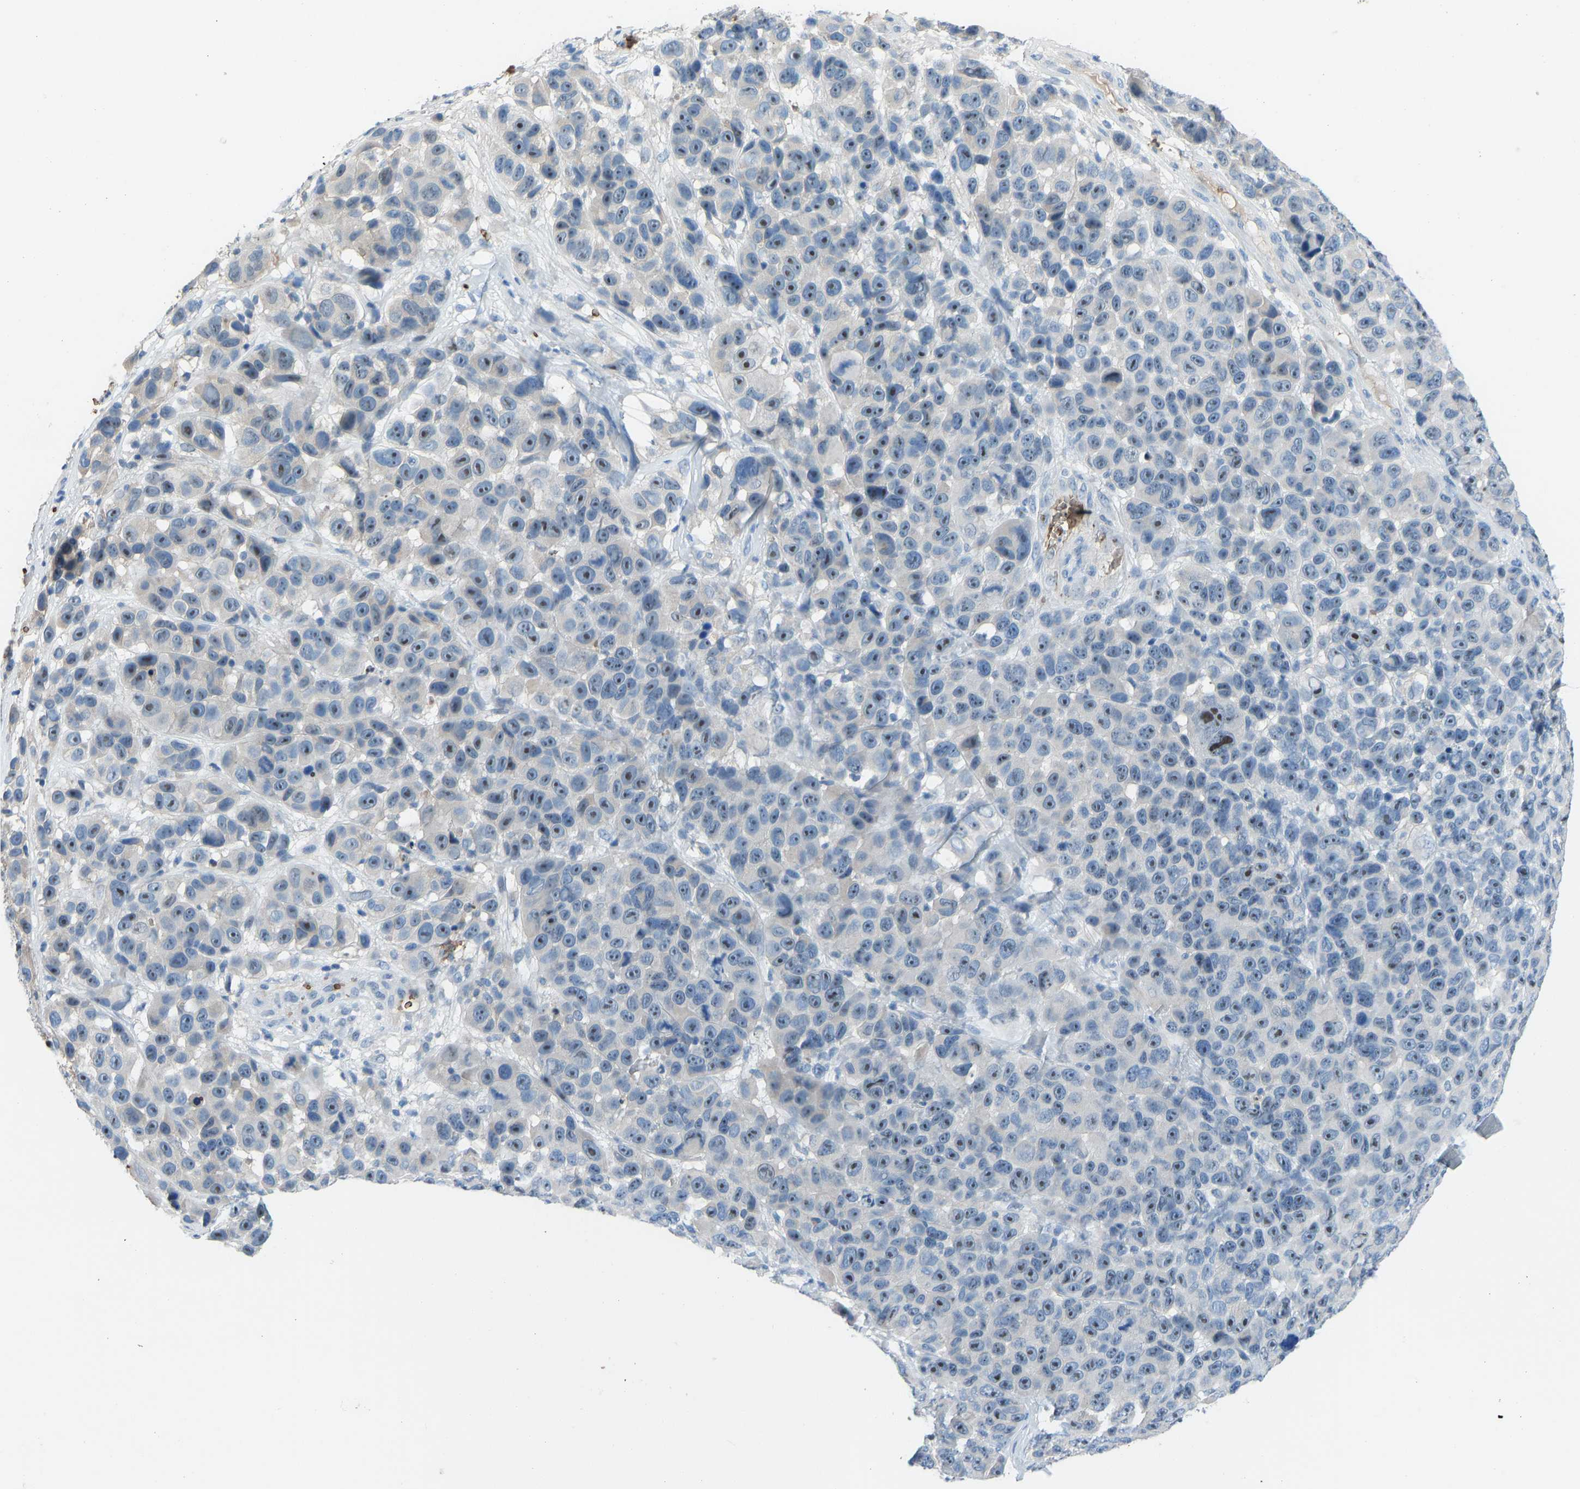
{"staining": {"intensity": "moderate", "quantity": ">75%", "location": "nuclear"}, "tissue": "melanoma", "cell_type": "Tumor cells", "image_type": "cancer", "snomed": [{"axis": "morphology", "description": "Malignant melanoma, NOS"}, {"axis": "topography", "description": "Skin"}], "caption": "Immunohistochemical staining of human malignant melanoma displays medium levels of moderate nuclear staining in about >75% of tumor cells. Ihc stains the protein of interest in brown and the nuclei are stained blue.", "gene": "PIGS", "patient": {"sex": "male", "age": 53}}